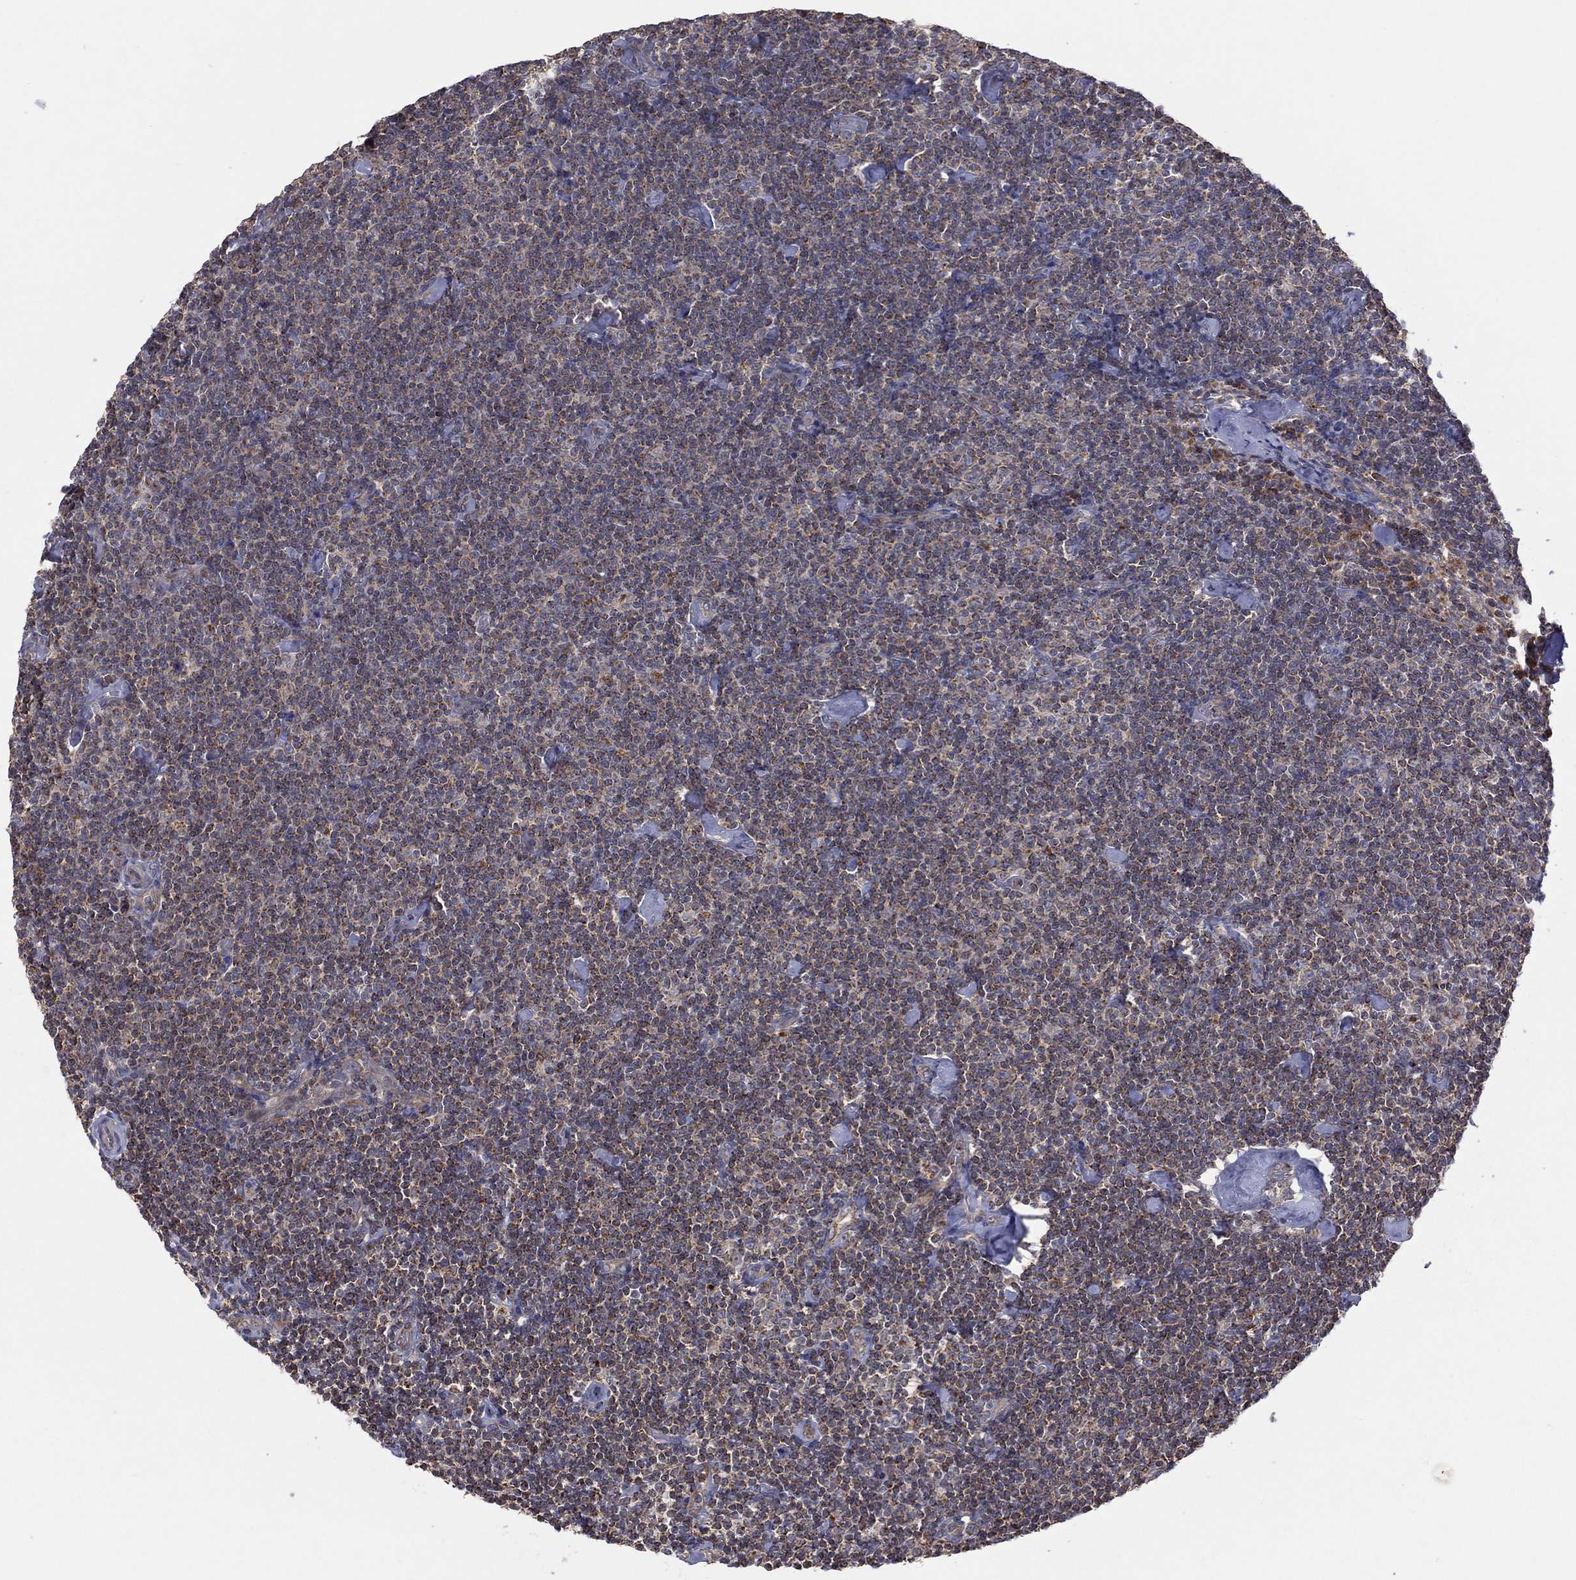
{"staining": {"intensity": "moderate", "quantity": "25%-75%", "location": "cytoplasmic/membranous"}, "tissue": "lymphoma", "cell_type": "Tumor cells", "image_type": "cancer", "snomed": [{"axis": "morphology", "description": "Malignant lymphoma, non-Hodgkin's type, Low grade"}, {"axis": "topography", "description": "Lymph node"}], "caption": "Immunohistochemistry image of low-grade malignant lymphoma, non-Hodgkin's type stained for a protein (brown), which shows medium levels of moderate cytoplasmic/membranous positivity in approximately 25%-75% of tumor cells.", "gene": "STARD3", "patient": {"sex": "male", "age": 81}}